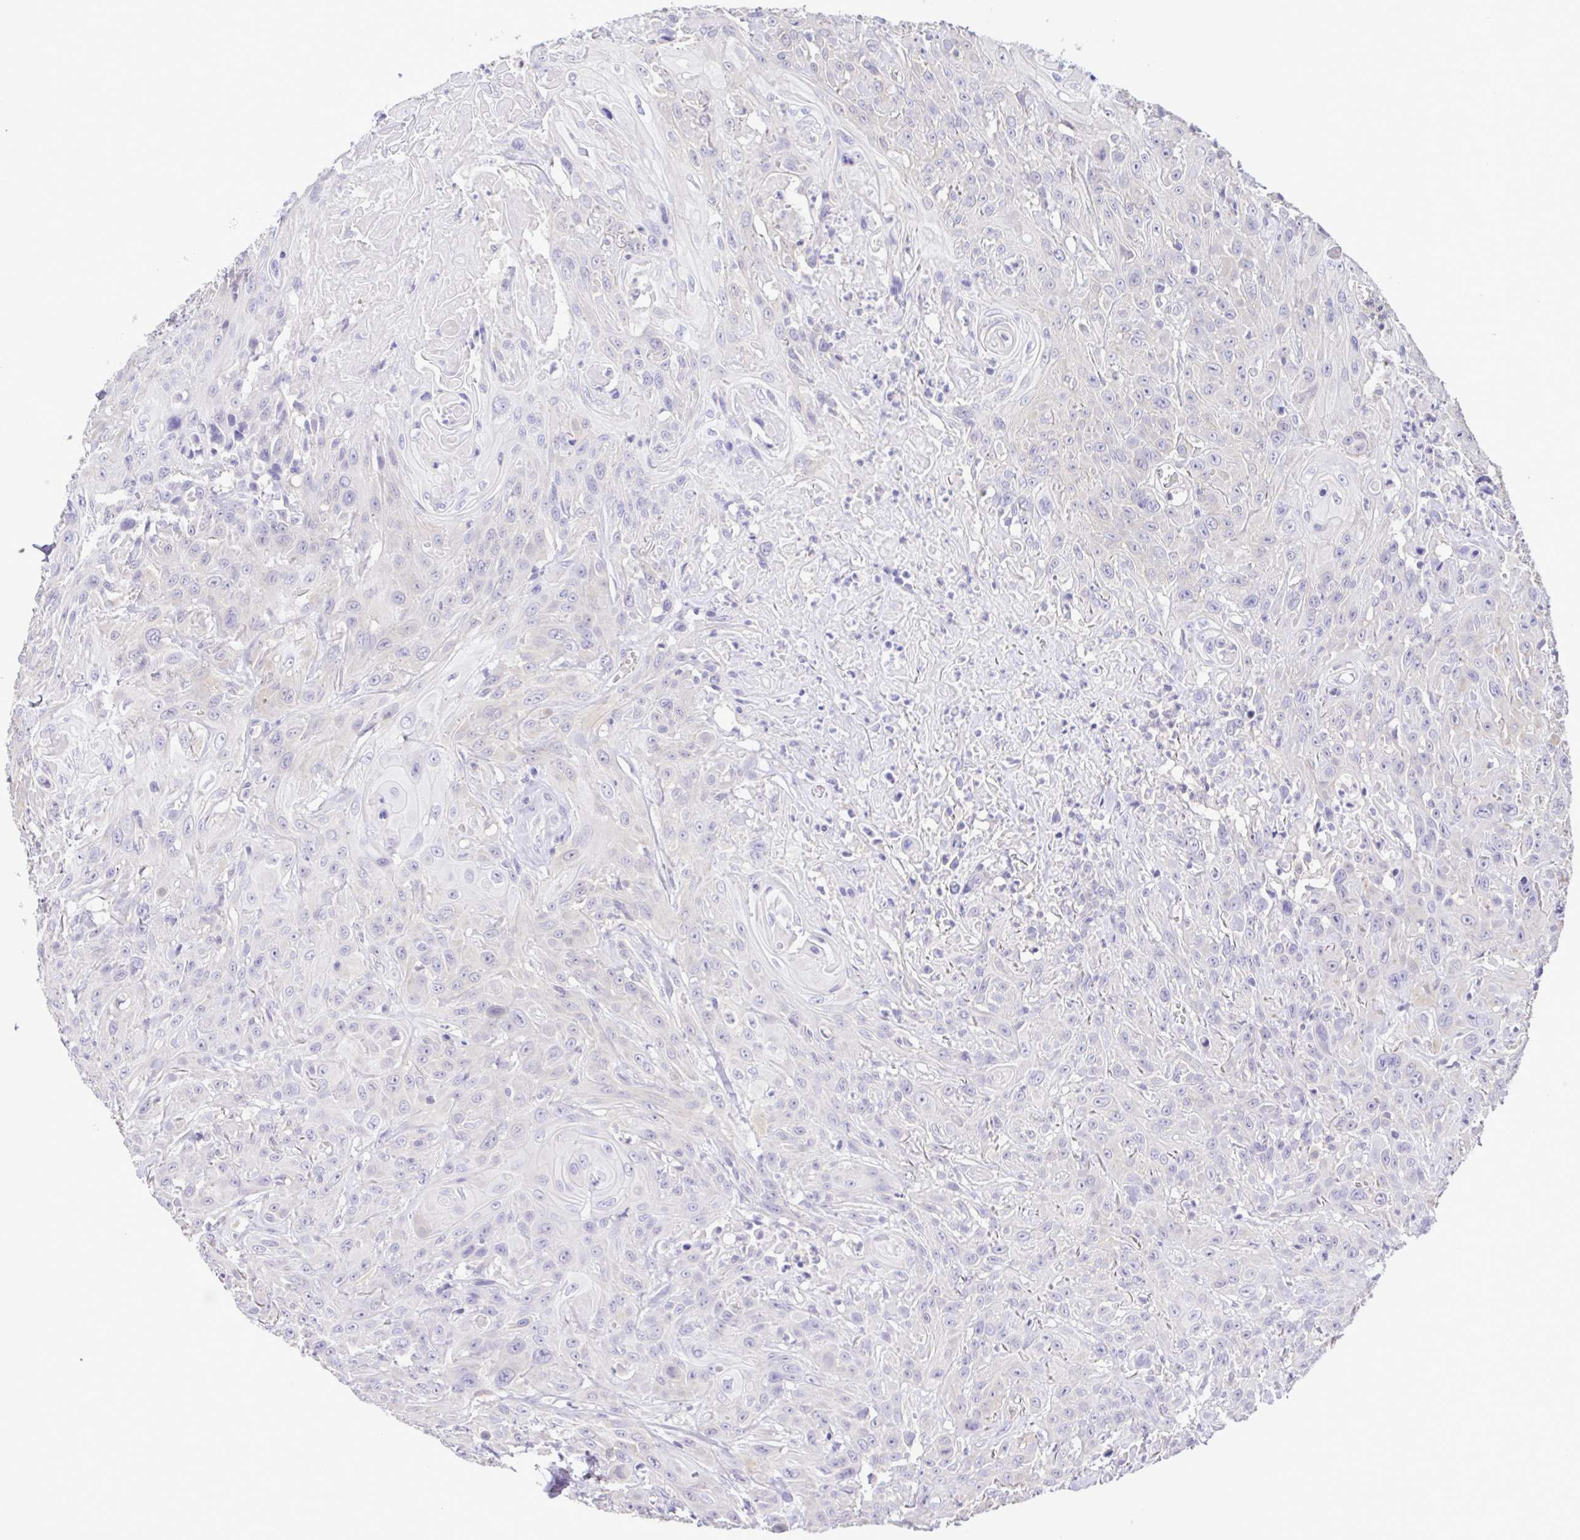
{"staining": {"intensity": "negative", "quantity": "none", "location": "none"}, "tissue": "head and neck cancer", "cell_type": "Tumor cells", "image_type": "cancer", "snomed": [{"axis": "morphology", "description": "Squamous cell carcinoma, NOS"}, {"axis": "topography", "description": "Skin"}, {"axis": "topography", "description": "Head-Neck"}], "caption": "Head and neck squamous cell carcinoma stained for a protein using immunohistochemistry (IHC) shows no positivity tumor cells.", "gene": "CYP17A1", "patient": {"sex": "male", "age": 80}}